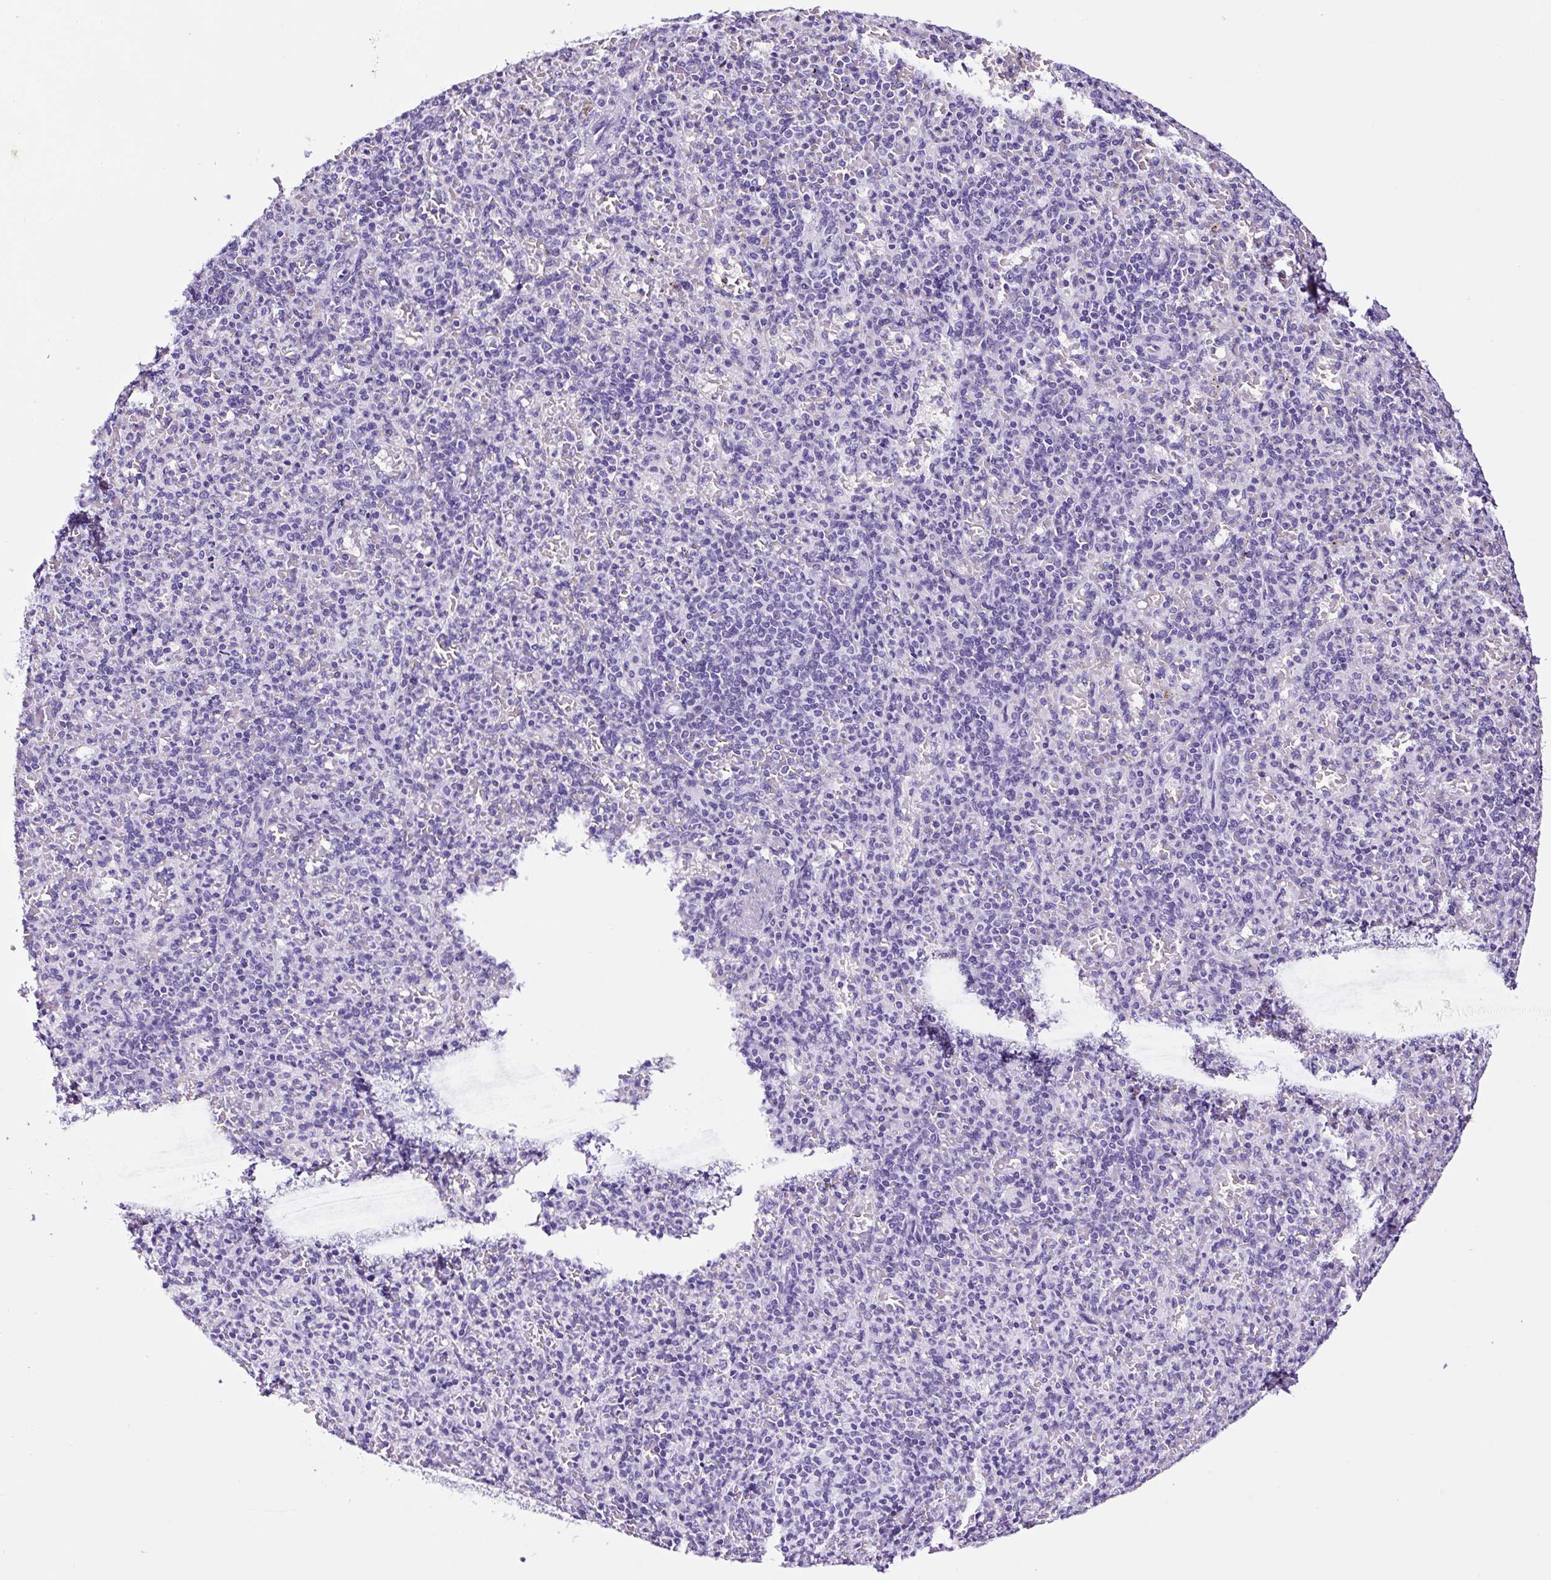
{"staining": {"intensity": "negative", "quantity": "none", "location": "none"}, "tissue": "spleen", "cell_type": "Cells in red pulp", "image_type": "normal", "snomed": [{"axis": "morphology", "description": "Normal tissue, NOS"}, {"axis": "topography", "description": "Spleen"}], "caption": "This is a image of immunohistochemistry staining of normal spleen, which shows no positivity in cells in red pulp. (Stains: DAB (3,3'-diaminobenzidine) immunohistochemistry with hematoxylin counter stain, Microscopy: brightfield microscopy at high magnification).", "gene": "FBXL7", "patient": {"sex": "female", "age": 74}}